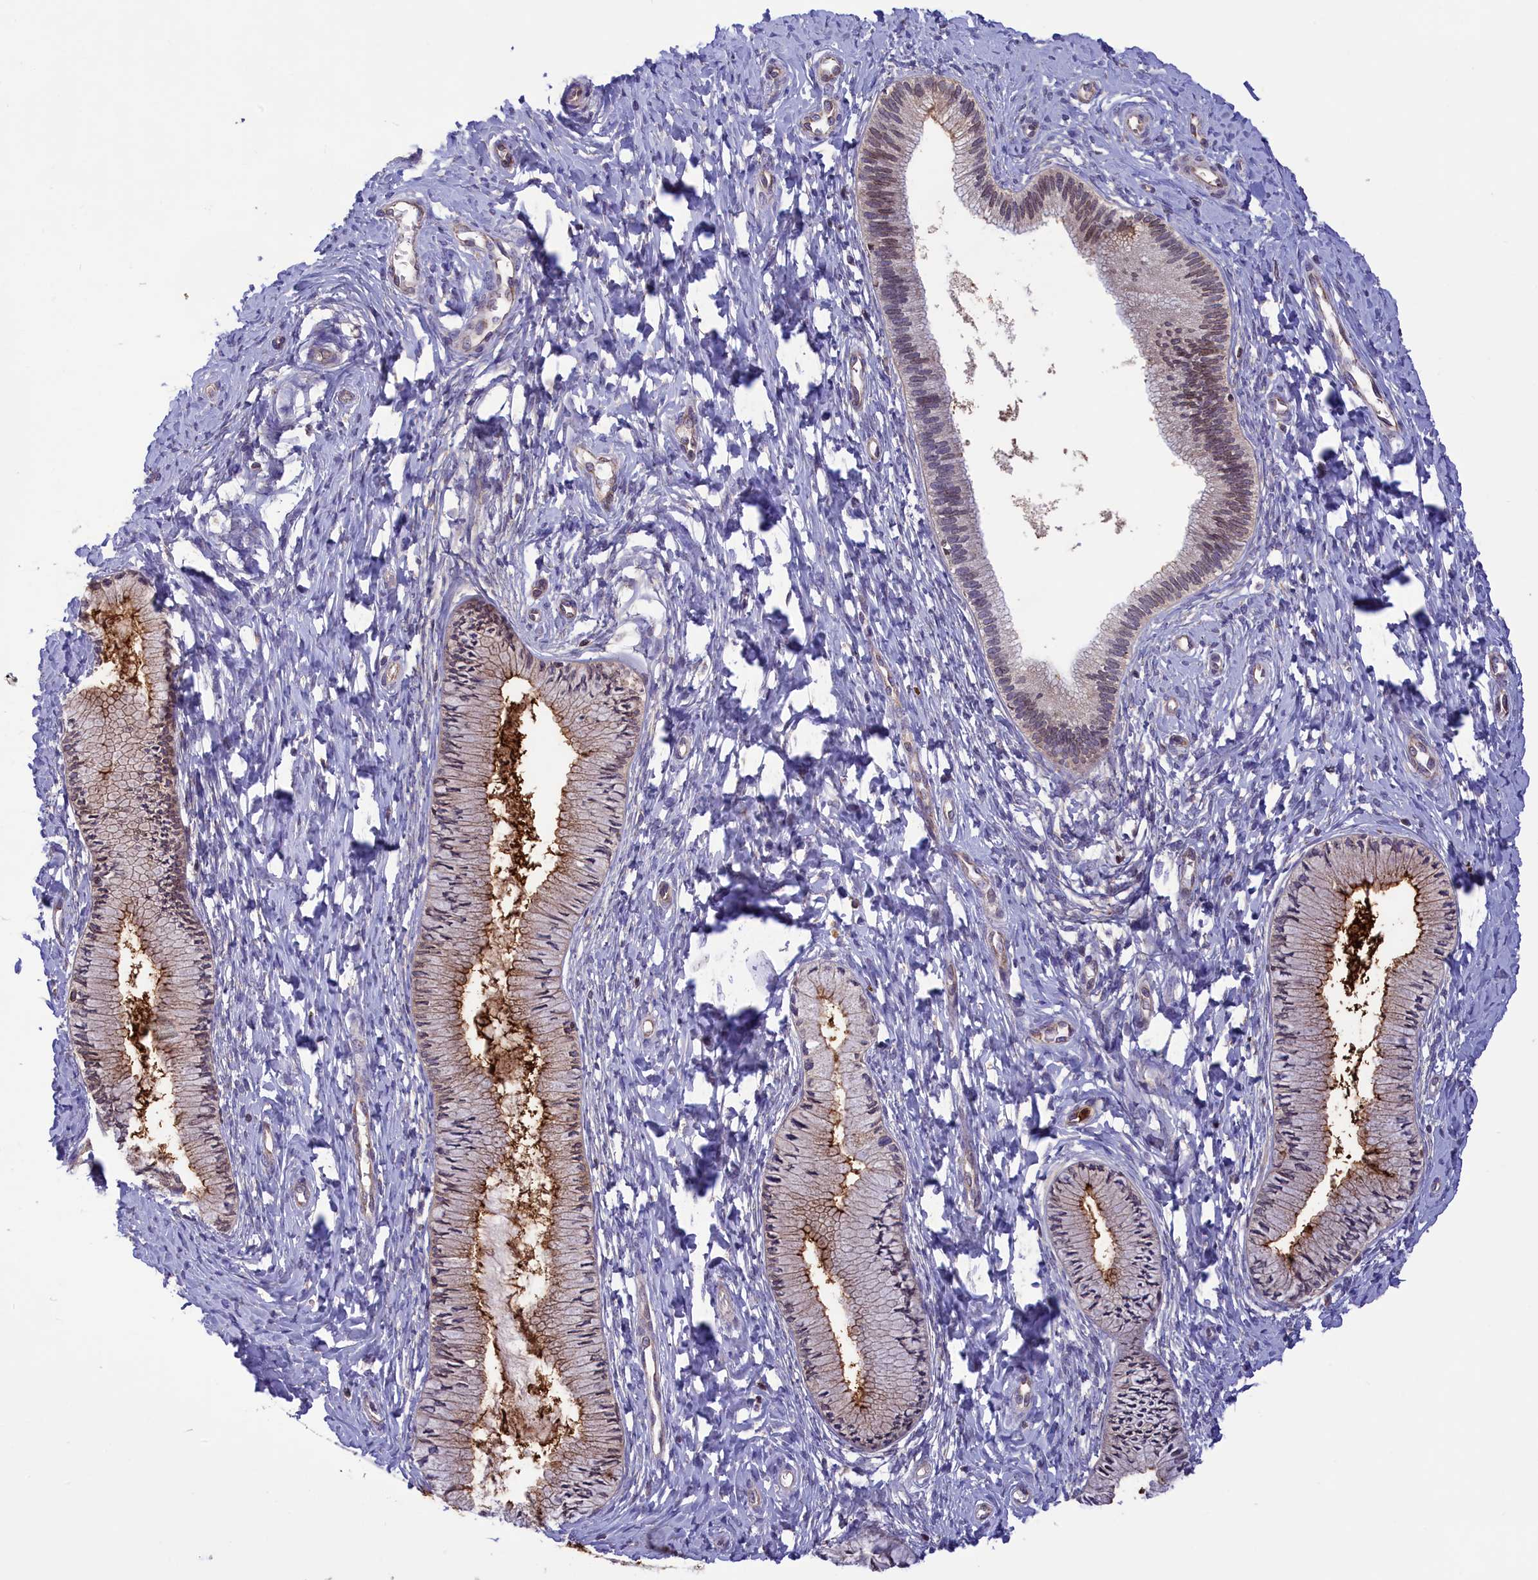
{"staining": {"intensity": "weak", "quantity": "25%-75%", "location": "cytoplasmic/membranous,nuclear"}, "tissue": "cervix", "cell_type": "Glandular cells", "image_type": "normal", "snomed": [{"axis": "morphology", "description": "Normal tissue, NOS"}, {"axis": "topography", "description": "Cervix"}], "caption": "Unremarkable cervix was stained to show a protein in brown. There is low levels of weak cytoplasmic/membranous,nuclear positivity in approximately 25%-75% of glandular cells.", "gene": "PKHD1L1", "patient": {"sex": "female", "age": 36}}